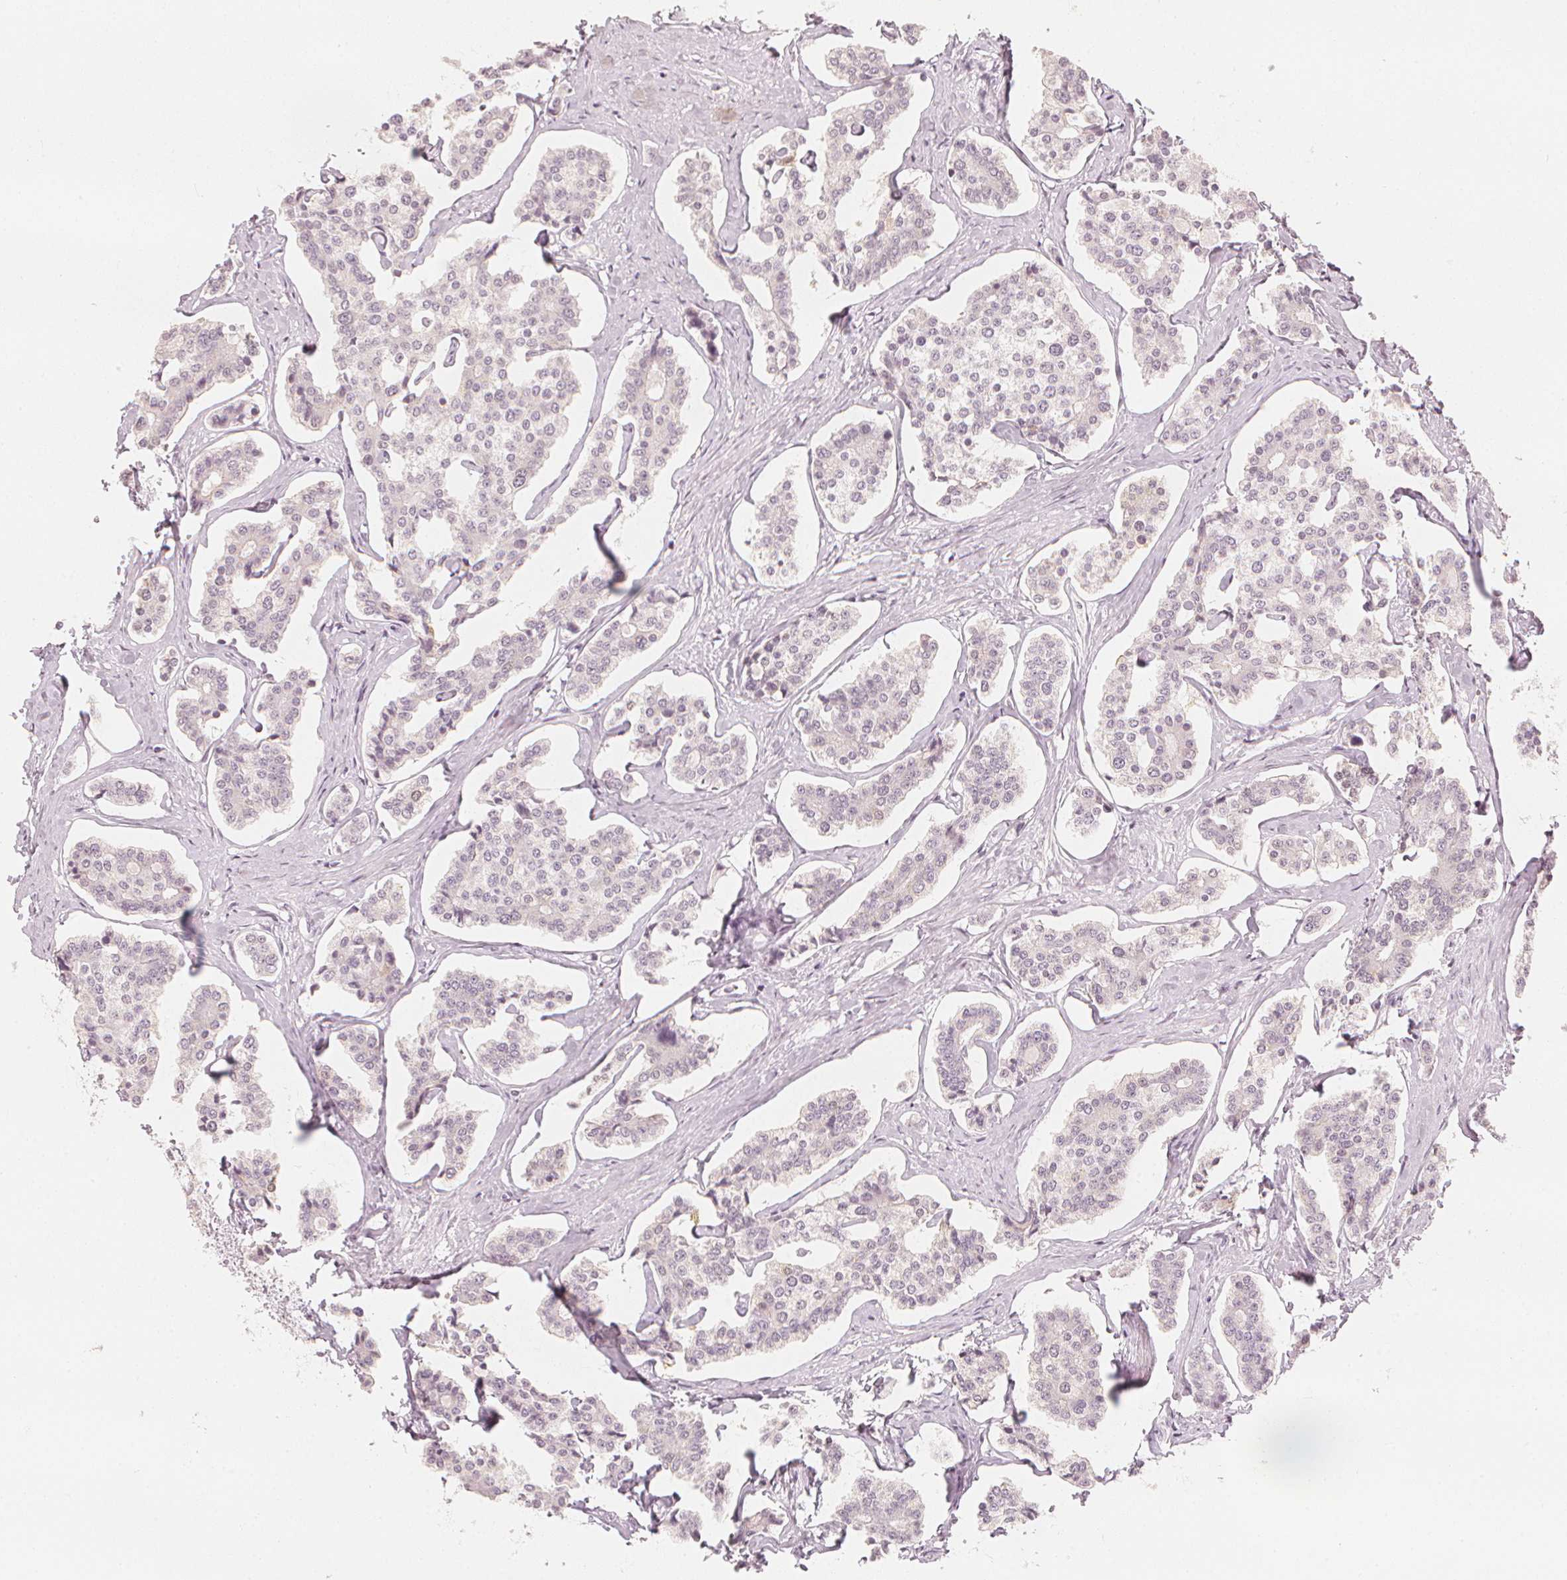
{"staining": {"intensity": "negative", "quantity": "none", "location": "none"}, "tissue": "carcinoid", "cell_type": "Tumor cells", "image_type": "cancer", "snomed": [{"axis": "morphology", "description": "Carcinoid, malignant, NOS"}, {"axis": "topography", "description": "Small intestine"}], "caption": "IHC of carcinoid (malignant) shows no staining in tumor cells.", "gene": "CALB1", "patient": {"sex": "female", "age": 65}}